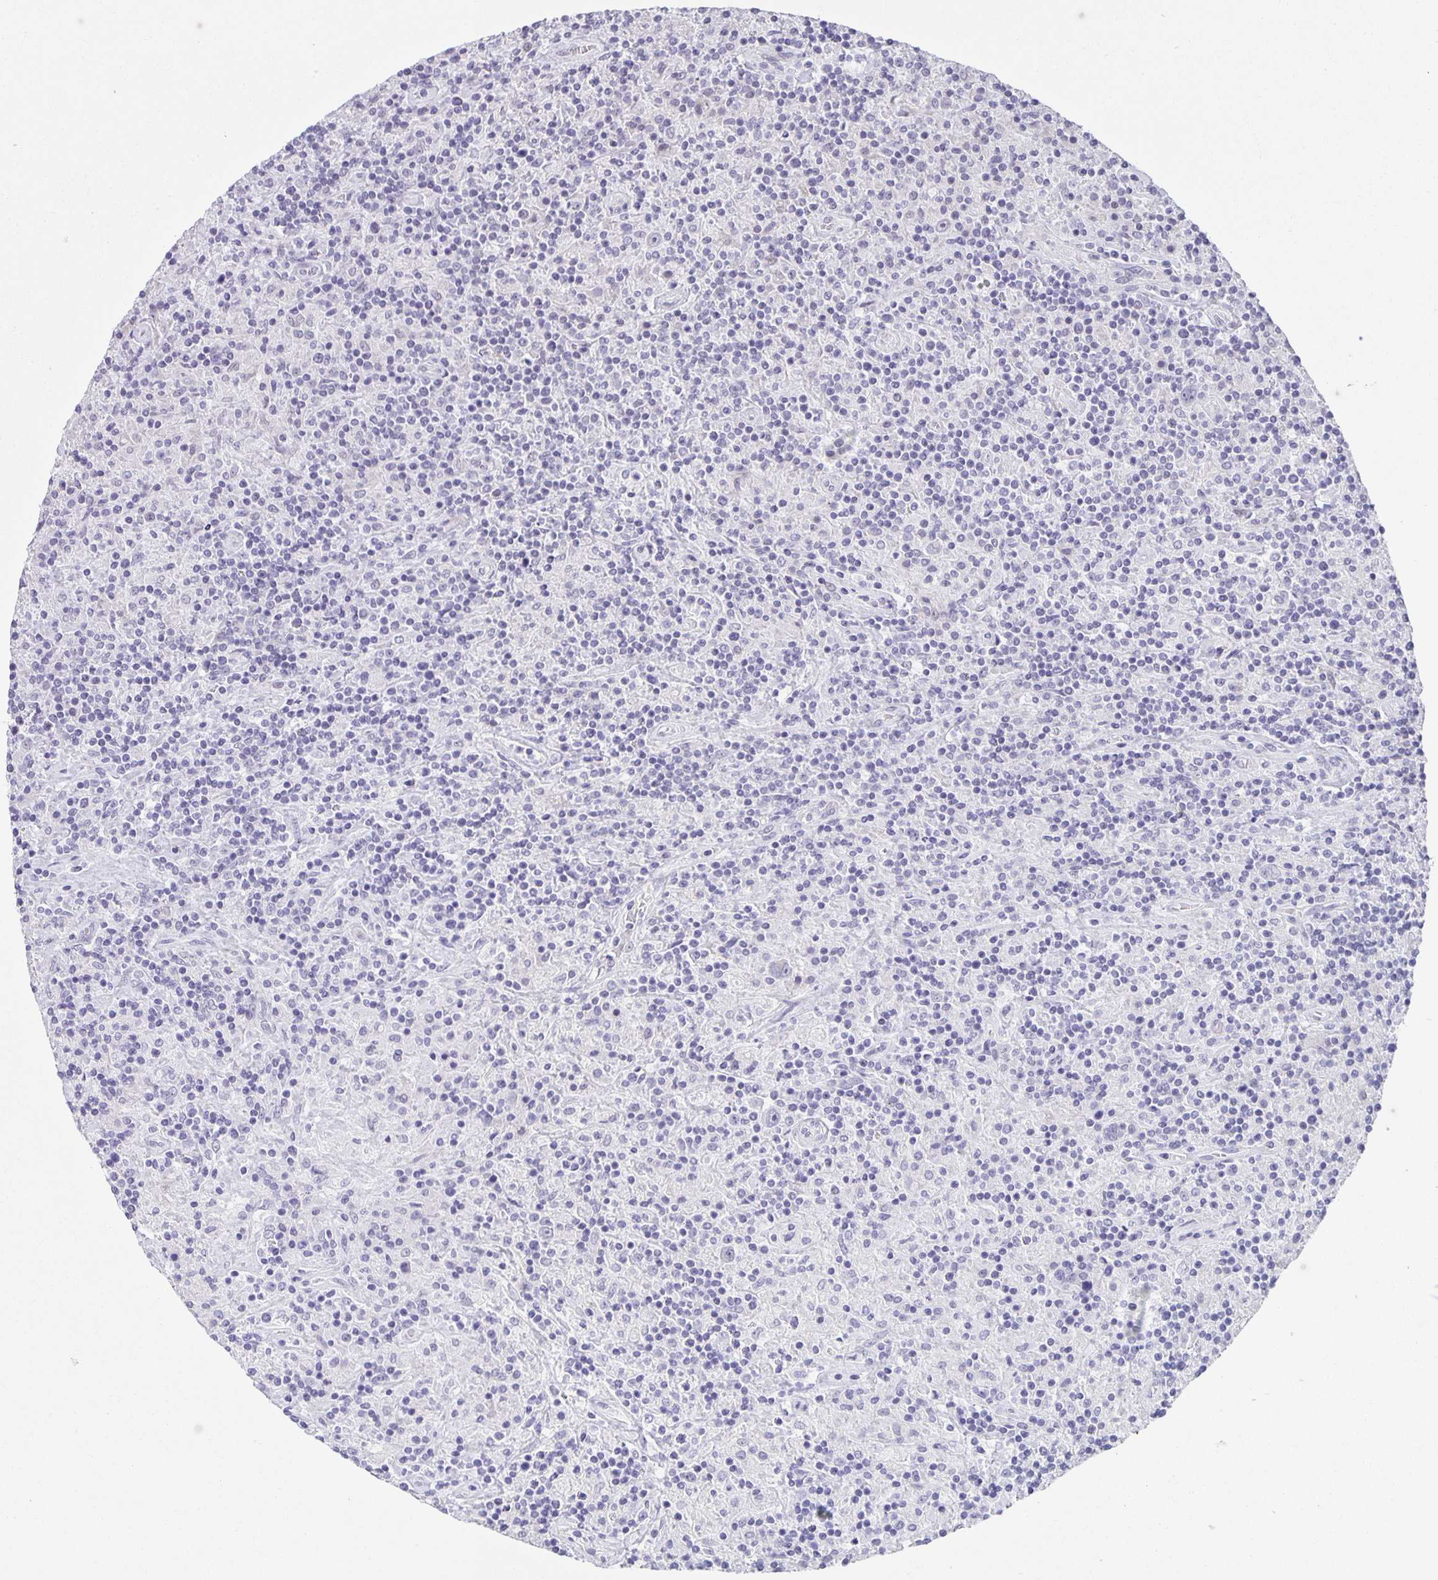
{"staining": {"intensity": "negative", "quantity": "none", "location": "none"}, "tissue": "lymphoma", "cell_type": "Tumor cells", "image_type": "cancer", "snomed": [{"axis": "morphology", "description": "Hodgkin's disease, NOS"}, {"axis": "topography", "description": "Lymph node"}], "caption": "This is a image of IHC staining of lymphoma, which shows no staining in tumor cells.", "gene": "PHRF1", "patient": {"sex": "male", "age": 70}}